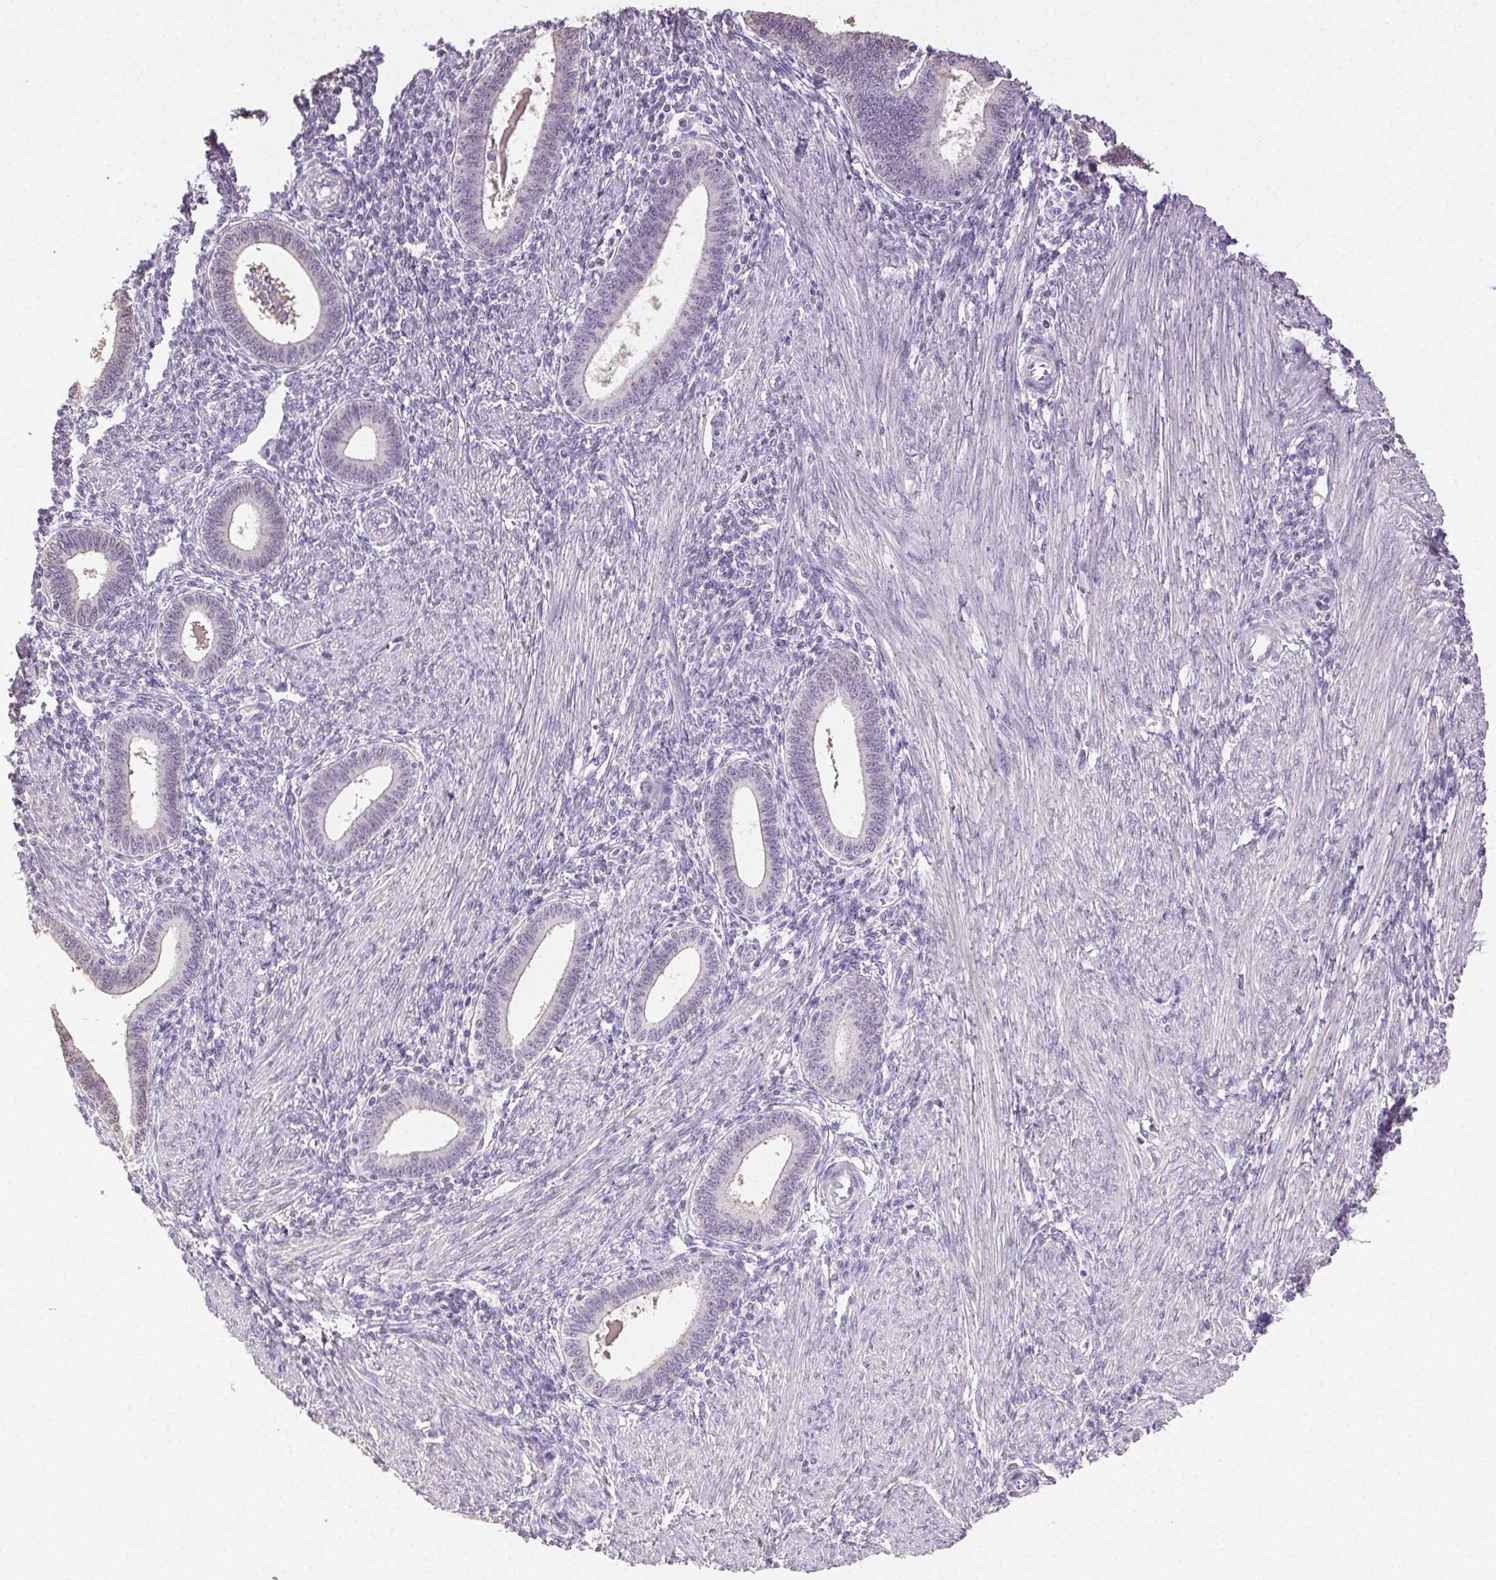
{"staining": {"intensity": "negative", "quantity": "none", "location": "none"}, "tissue": "endometrium", "cell_type": "Cells in endometrial stroma", "image_type": "normal", "snomed": [{"axis": "morphology", "description": "Normal tissue, NOS"}, {"axis": "topography", "description": "Endometrium"}], "caption": "Endometrium stained for a protein using immunohistochemistry displays no expression cells in endometrial stroma.", "gene": "SYCE2", "patient": {"sex": "female", "age": 42}}